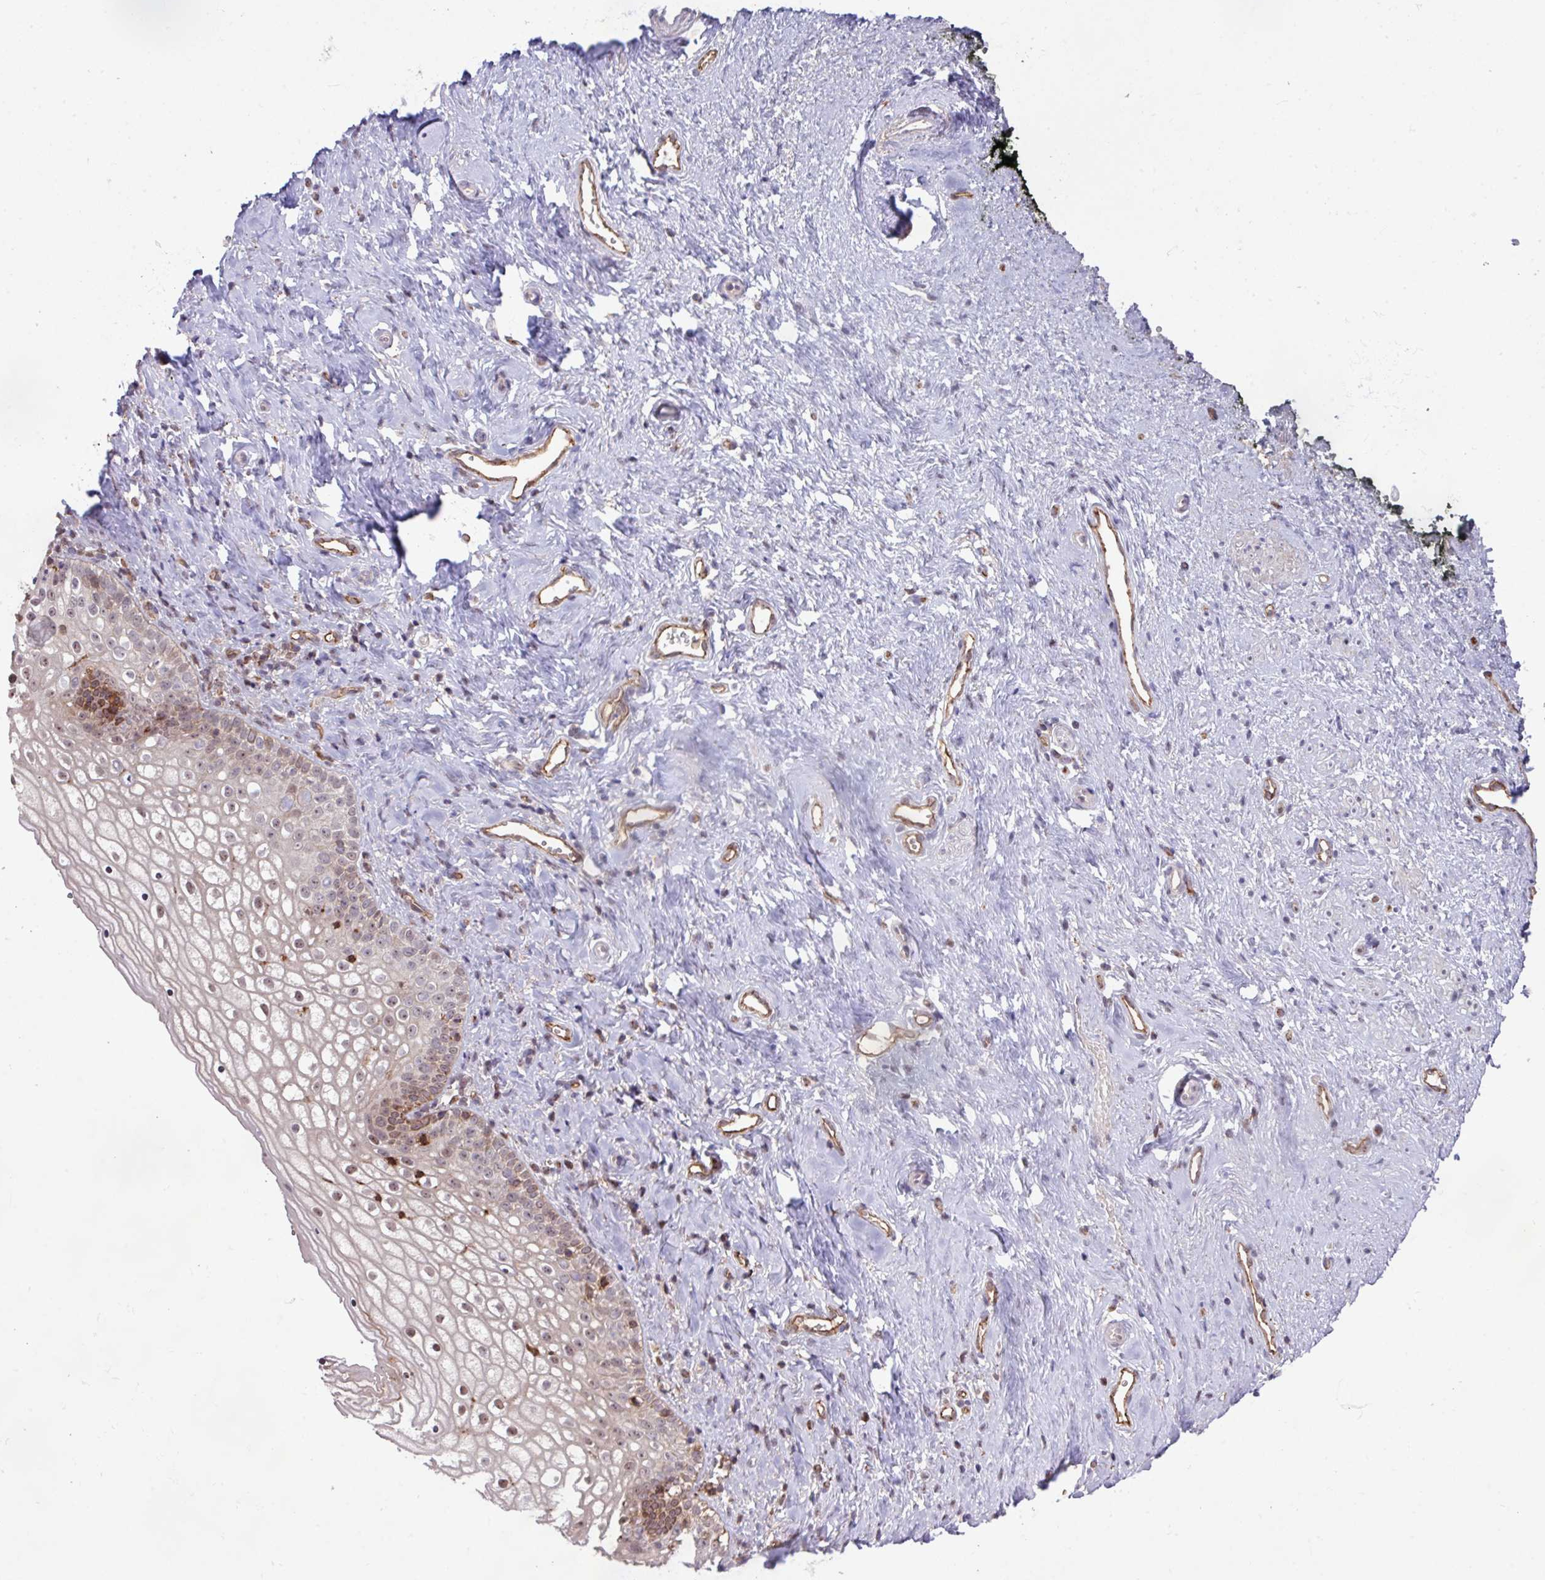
{"staining": {"intensity": "strong", "quantity": "<25%", "location": "cytoplasmic/membranous,nuclear"}, "tissue": "vagina", "cell_type": "Squamous epithelial cells", "image_type": "normal", "snomed": [{"axis": "morphology", "description": "Normal tissue, NOS"}, {"axis": "topography", "description": "Vagina"}], "caption": "Strong cytoplasmic/membranous,nuclear protein staining is seen in about <25% of squamous epithelial cells in vagina. (DAB (3,3'-diaminobenzidine) IHC with brightfield microscopy, high magnification).", "gene": "GON7", "patient": {"sex": "female", "age": 59}}